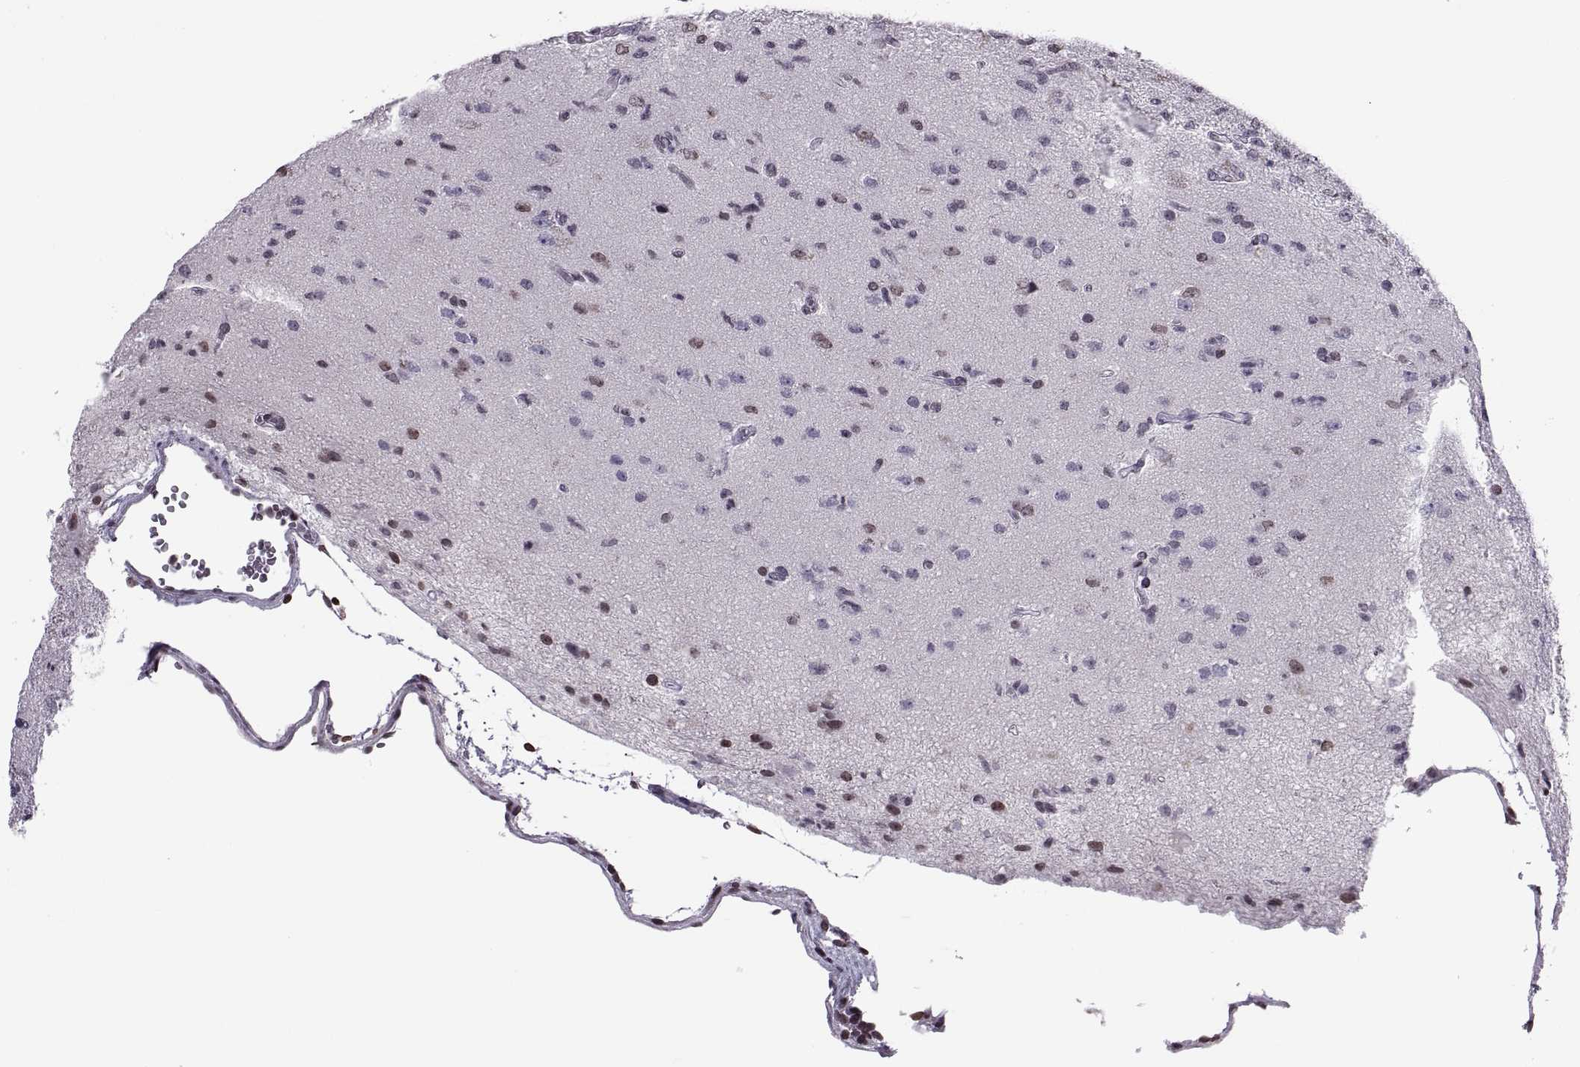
{"staining": {"intensity": "negative", "quantity": "none", "location": "none"}, "tissue": "glioma", "cell_type": "Tumor cells", "image_type": "cancer", "snomed": [{"axis": "morphology", "description": "Glioma, malignant, High grade"}, {"axis": "topography", "description": "Brain"}], "caption": "Malignant high-grade glioma was stained to show a protein in brown. There is no significant staining in tumor cells.", "gene": "H1-8", "patient": {"sex": "male", "age": 56}}